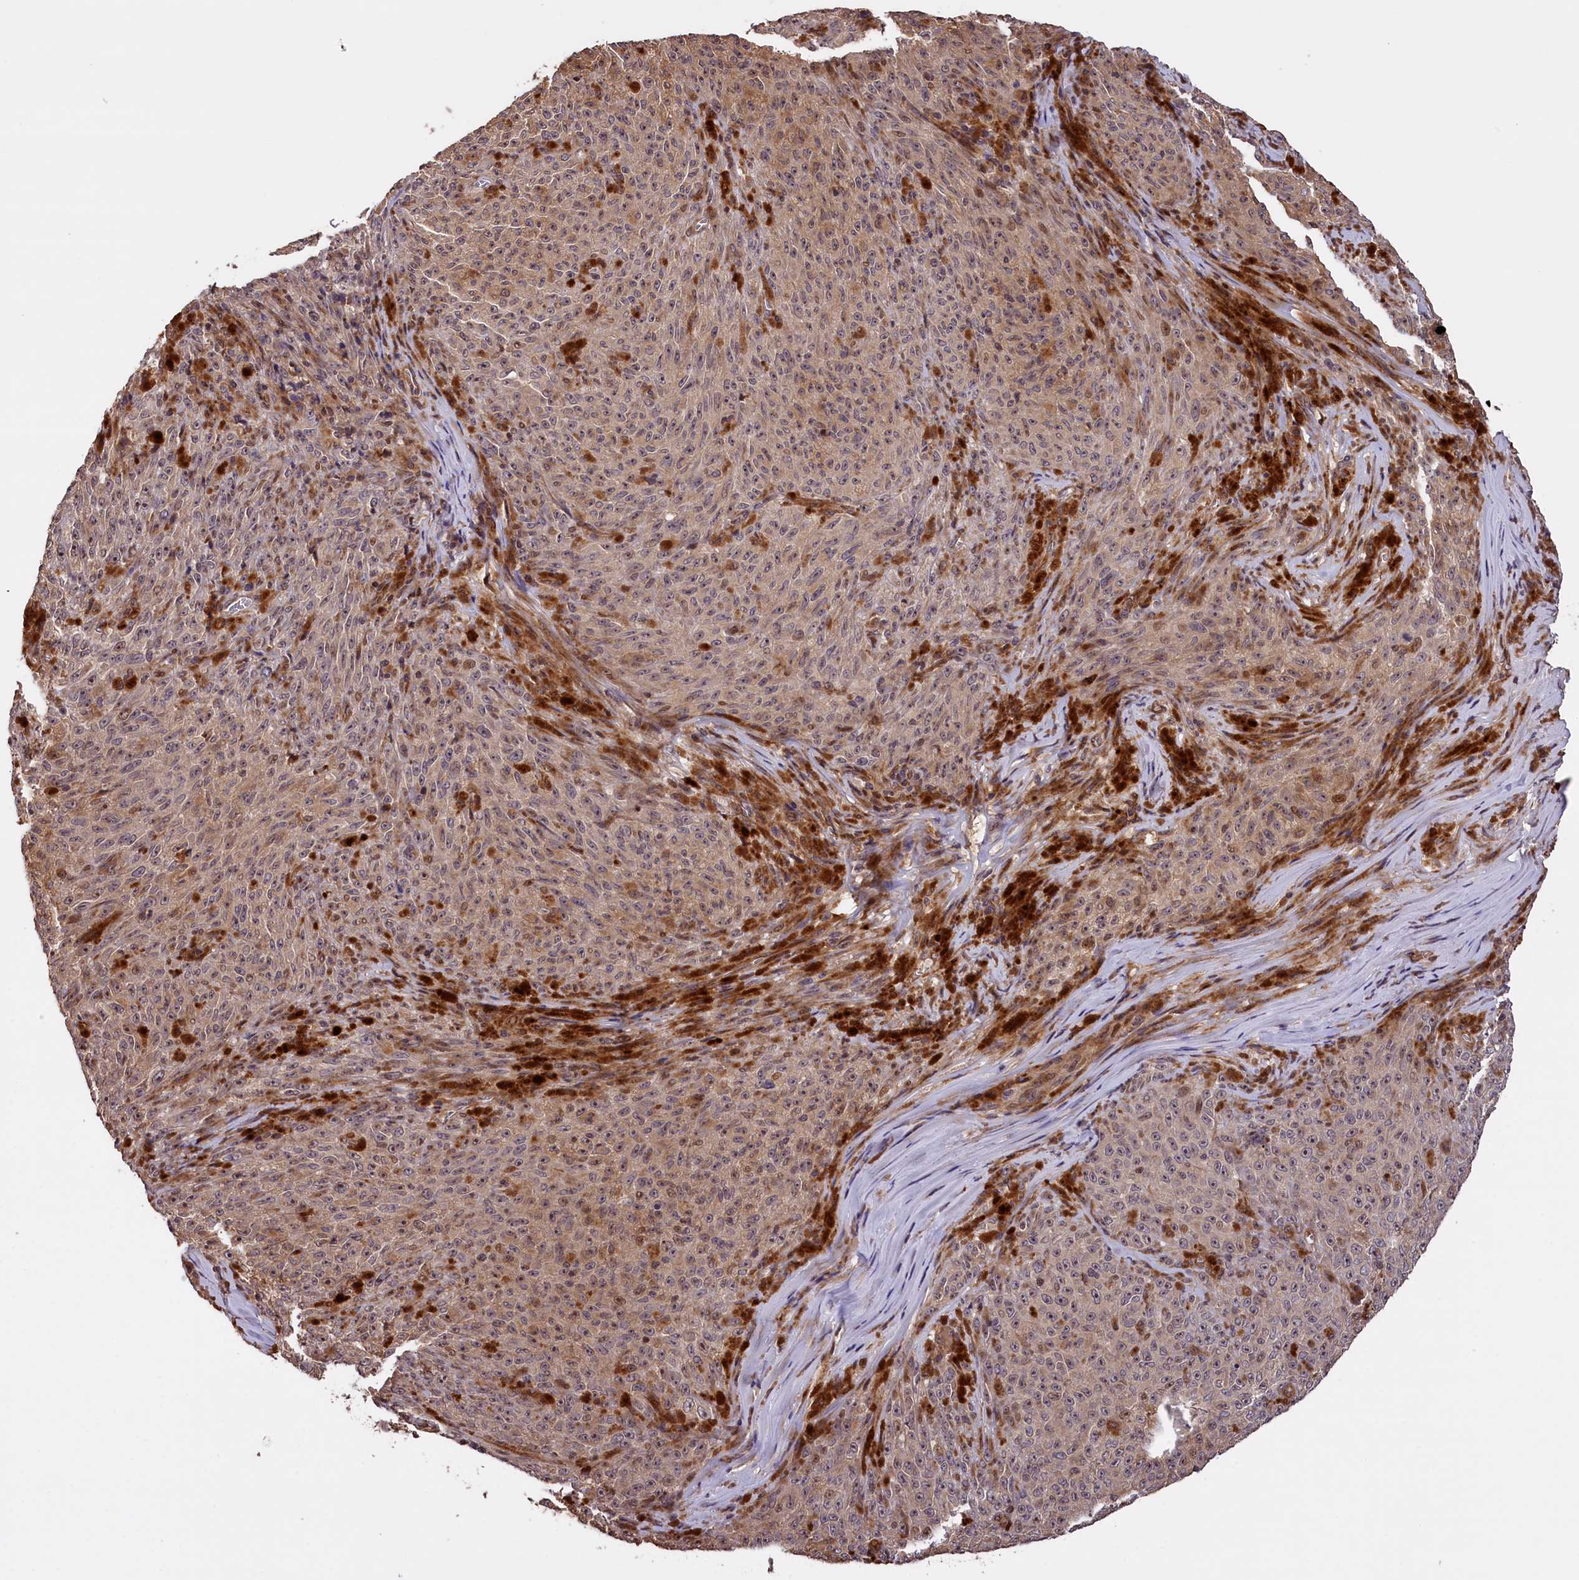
{"staining": {"intensity": "weak", "quantity": ">75%", "location": "cytoplasmic/membranous"}, "tissue": "melanoma", "cell_type": "Tumor cells", "image_type": "cancer", "snomed": [{"axis": "morphology", "description": "Malignant melanoma, NOS"}, {"axis": "topography", "description": "Skin"}], "caption": "Malignant melanoma stained with a protein marker demonstrates weak staining in tumor cells.", "gene": "DNAJB9", "patient": {"sex": "female", "age": 82}}